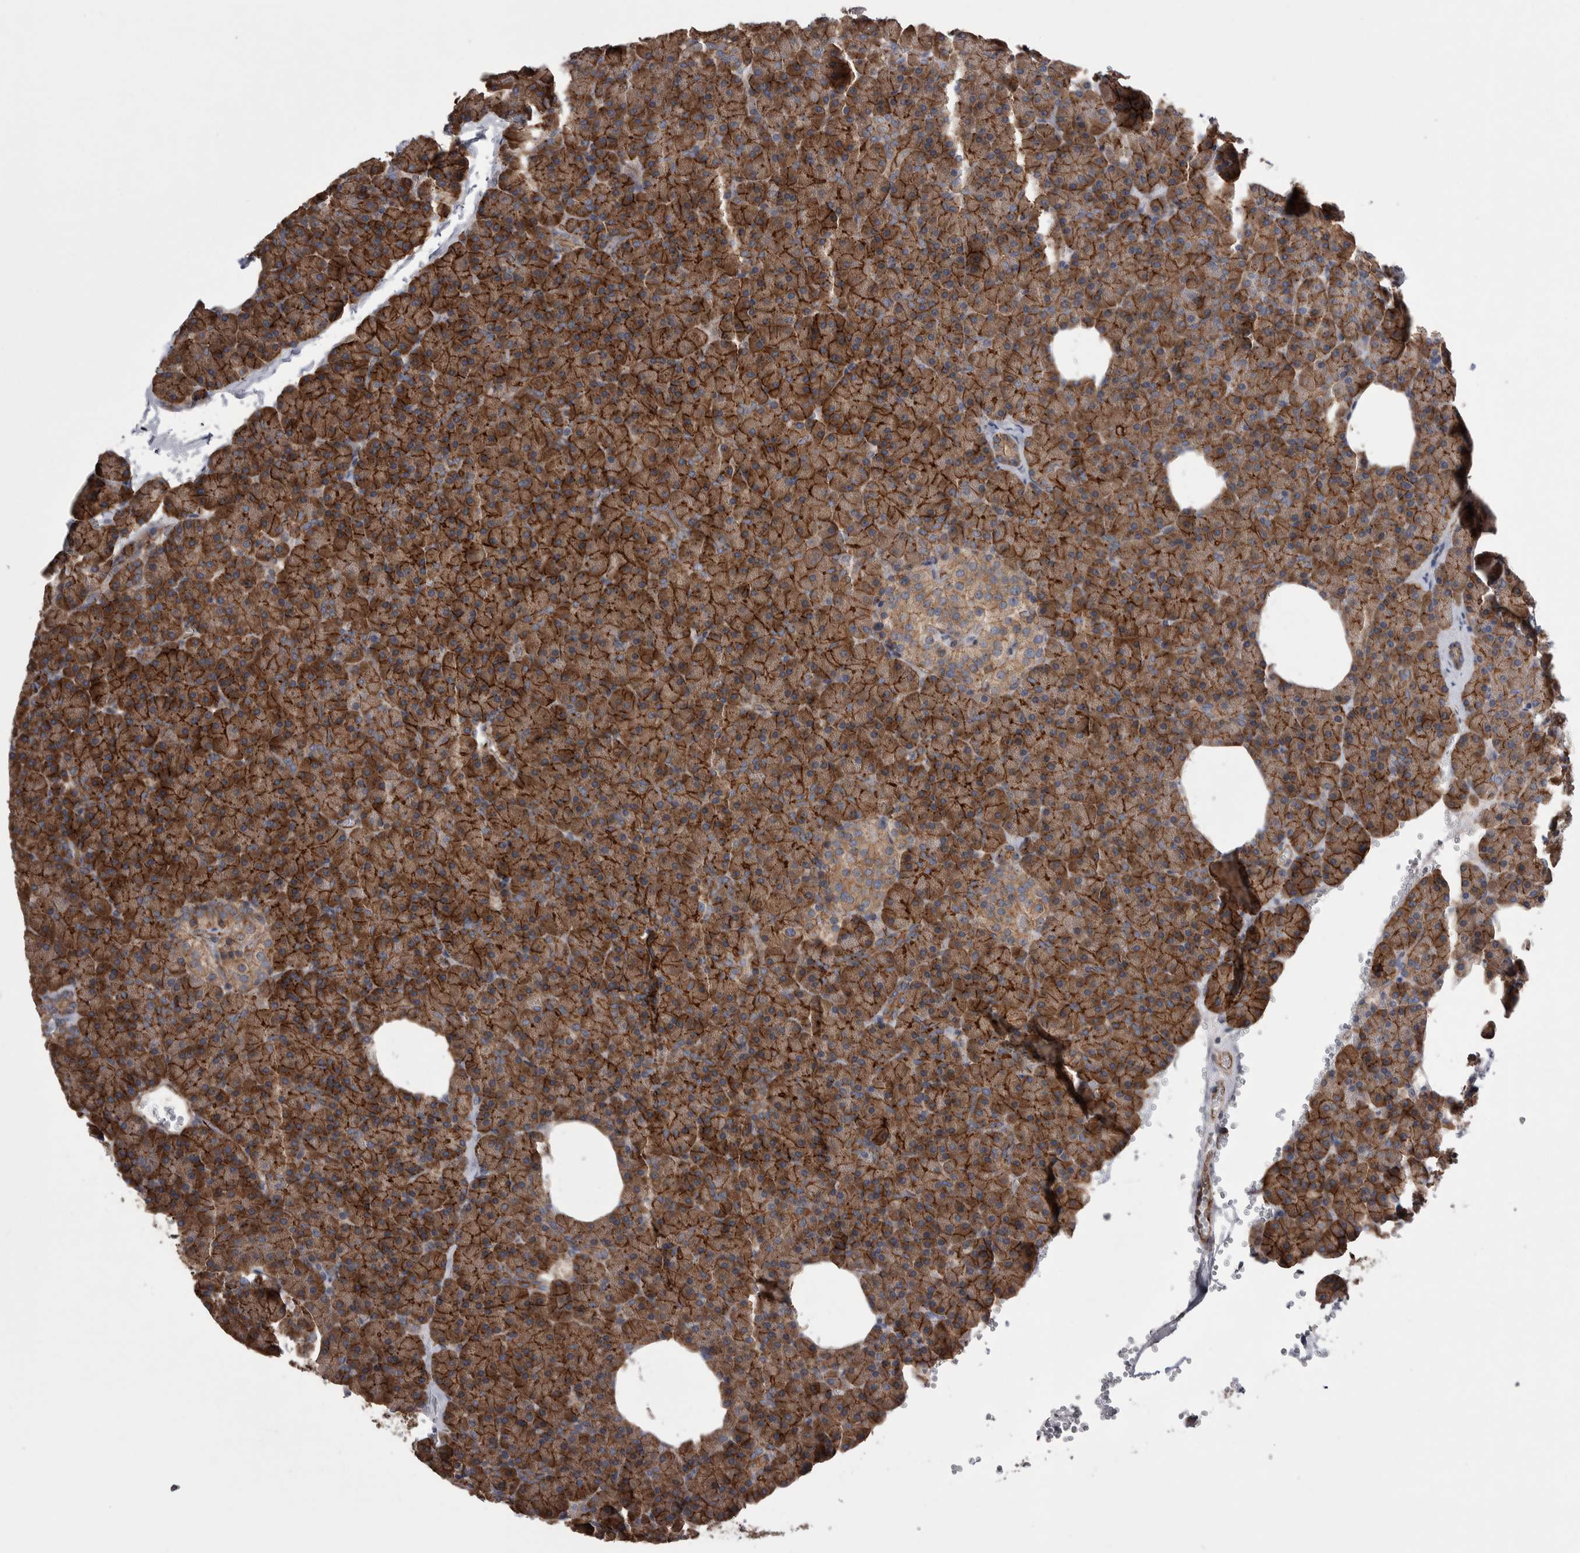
{"staining": {"intensity": "moderate", "quantity": ">75%", "location": "cytoplasmic/membranous"}, "tissue": "pancreas", "cell_type": "Exocrine glandular cells", "image_type": "normal", "snomed": [{"axis": "morphology", "description": "Normal tissue, NOS"}, {"axis": "morphology", "description": "Carcinoid, malignant, NOS"}, {"axis": "topography", "description": "Pancreas"}], "caption": "Immunohistochemical staining of benign human pancreas displays moderate cytoplasmic/membranous protein positivity in approximately >75% of exocrine glandular cells. (brown staining indicates protein expression, while blue staining denotes nuclei).", "gene": "LIMA1", "patient": {"sex": "female", "age": 35}}